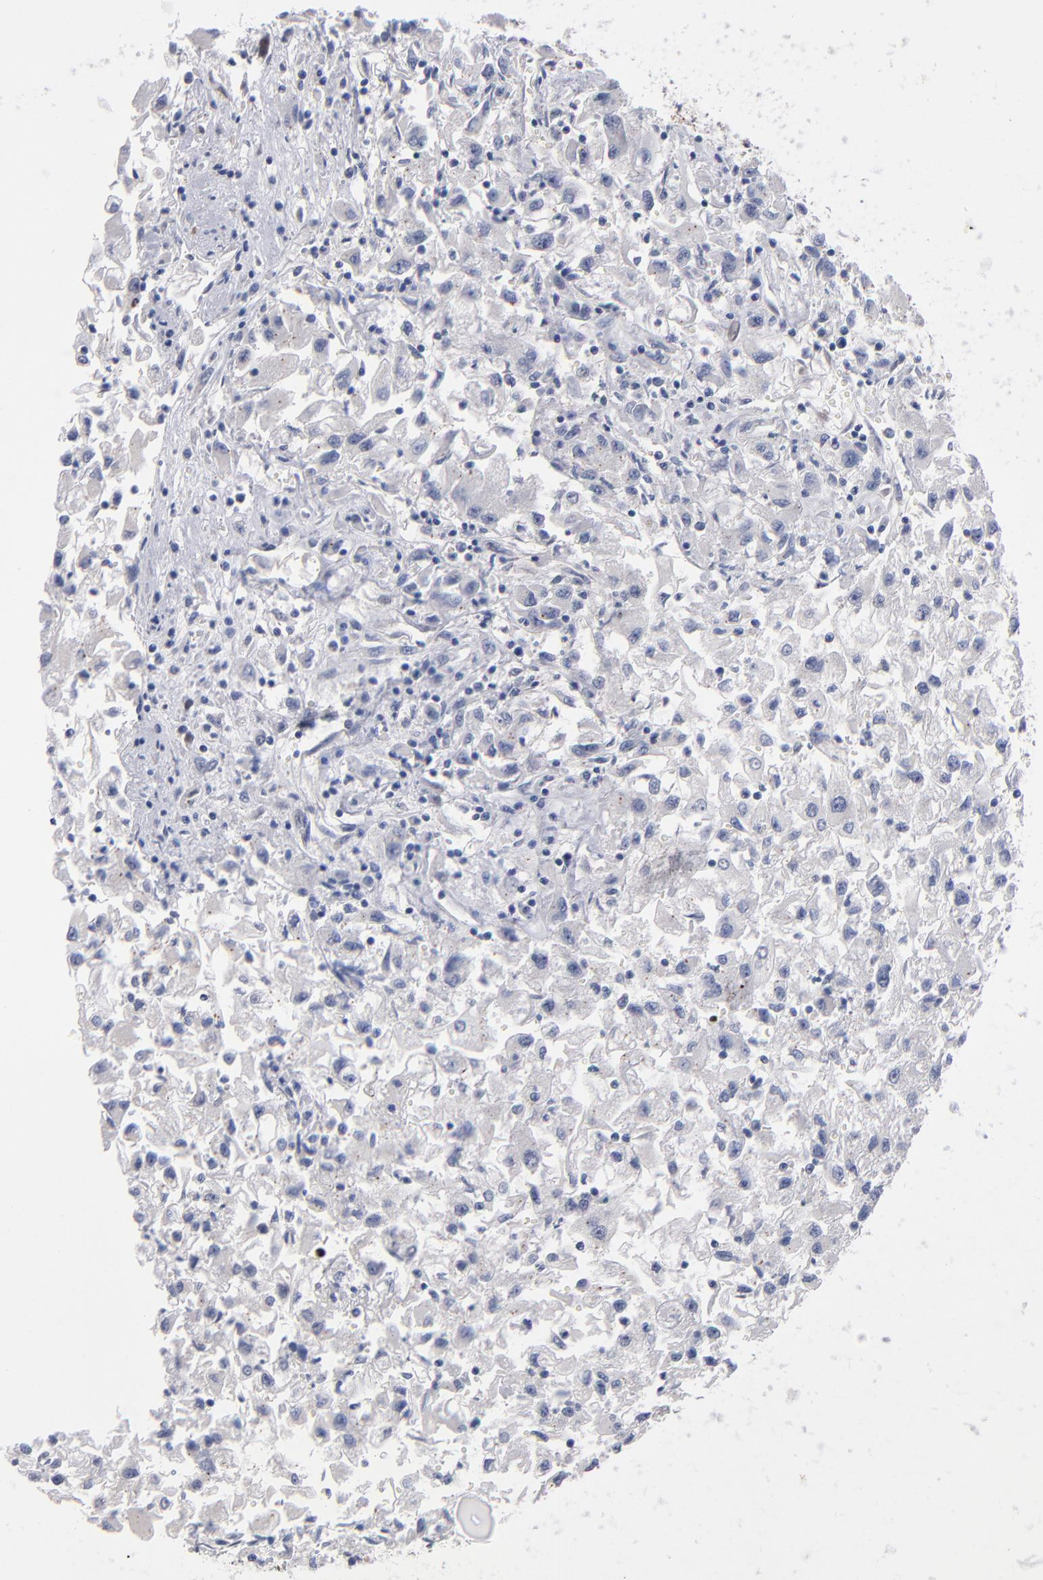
{"staining": {"intensity": "negative", "quantity": "none", "location": "none"}, "tissue": "renal cancer", "cell_type": "Tumor cells", "image_type": "cancer", "snomed": [{"axis": "morphology", "description": "Adenocarcinoma, NOS"}, {"axis": "topography", "description": "Kidney"}], "caption": "The IHC micrograph has no significant expression in tumor cells of renal adenocarcinoma tissue. (DAB (3,3'-diaminobenzidine) immunohistochemistry (IHC), high magnification).", "gene": "MN1", "patient": {"sex": "male", "age": 59}}